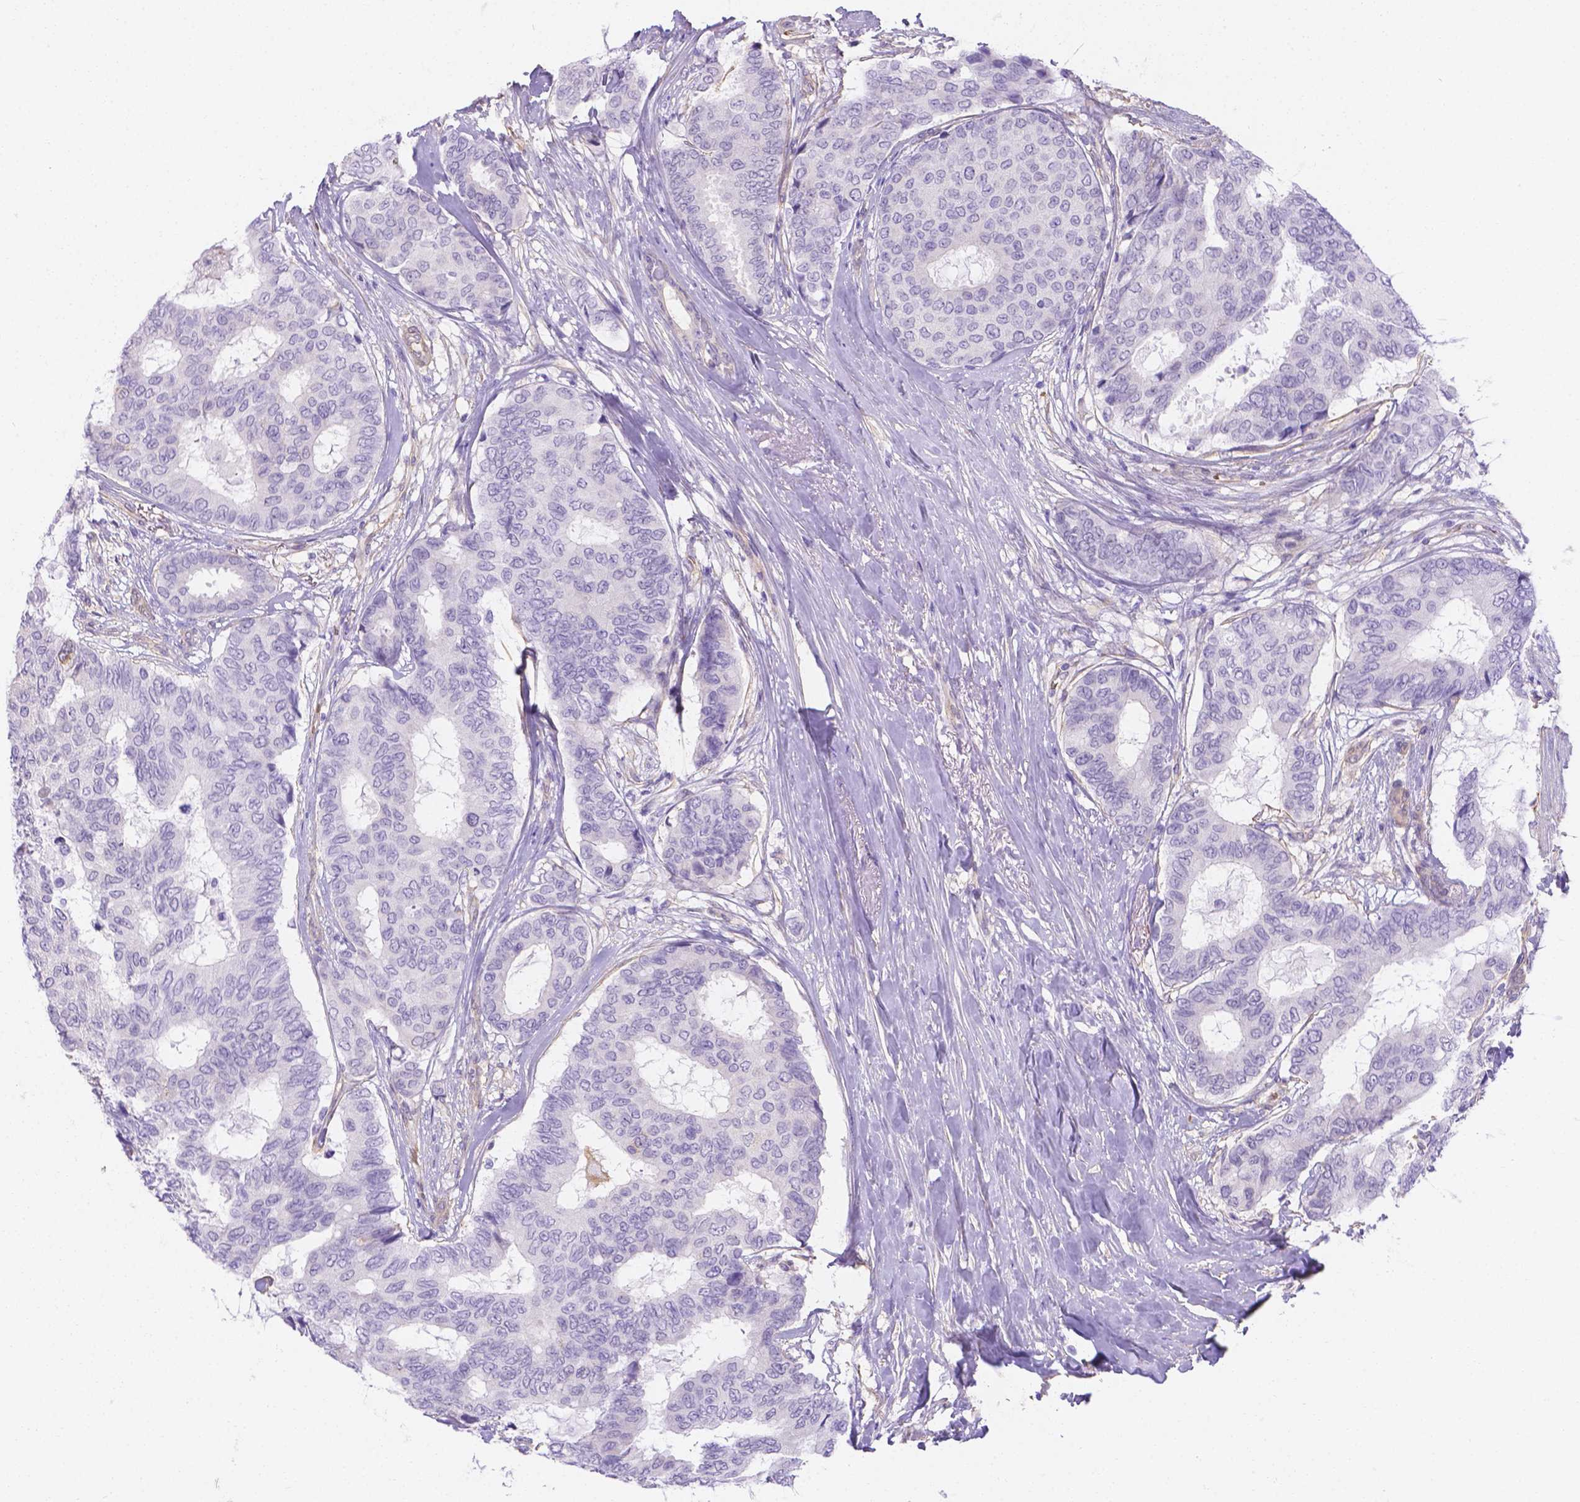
{"staining": {"intensity": "negative", "quantity": "none", "location": "none"}, "tissue": "breast cancer", "cell_type": "Tumor cells", "image_type": "cancer", "snomed": [{"axis": "morphology", "description": "Duct carcinoma"}, {"axis": "topography", "description": "Breast"}], "caption": "Tumor cells are negative for brown protein staining in invasive ductal carcinoma (breast).", "gene": "SLC40A1", "patient": {"sex": "female", "age": 75}}